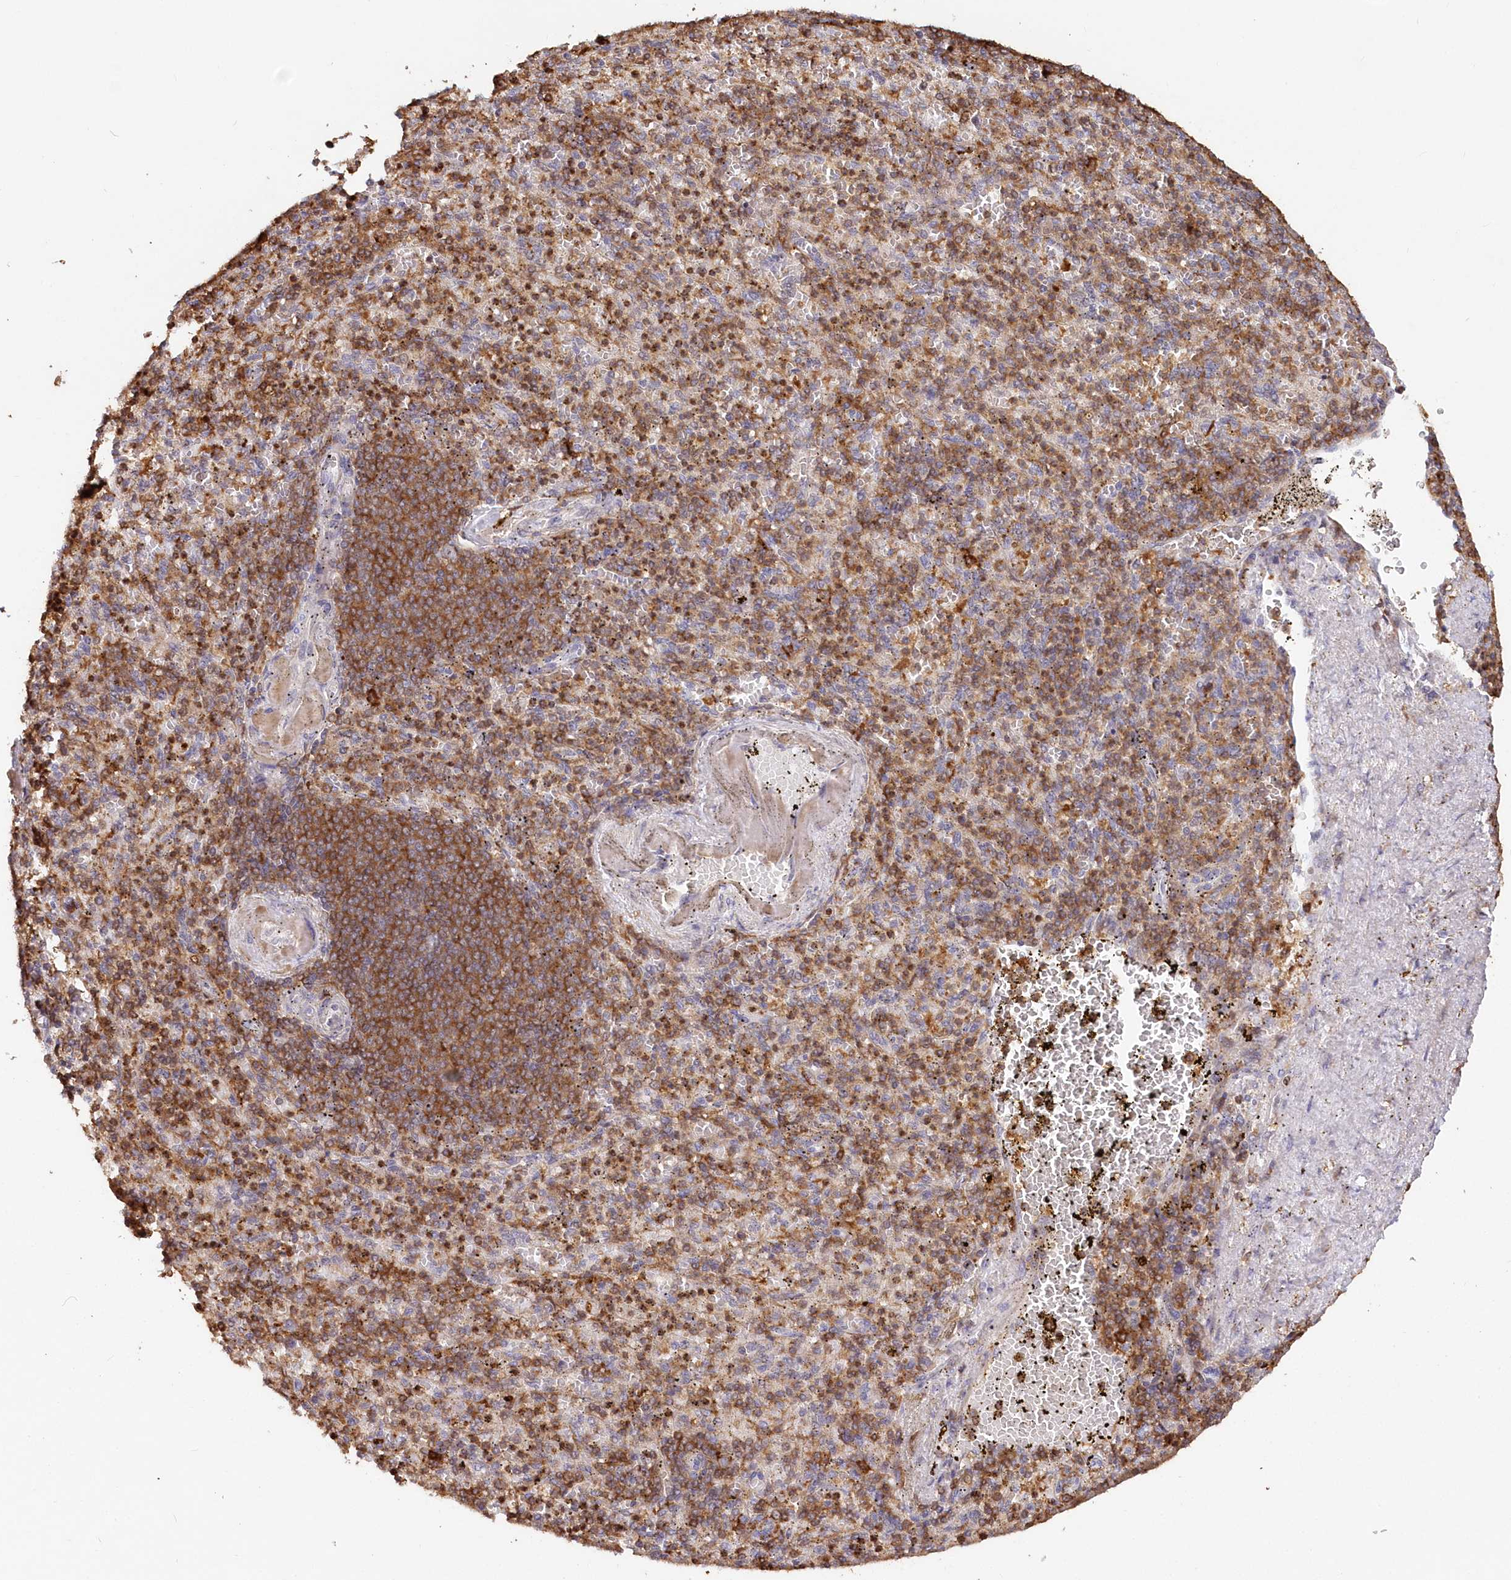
{"staining": {"intensity": "moderate", "quantity": "25%-75%", "location": "cytoplasmic/membranous"}, "tissue": "spleen", "cell_type": "Cells in red pulp", "image_type": "normal", "snomed": [{"axis": "morphology", "description": "Normal tissue, NOS"}, {"axis": "topography", "description": "Spleen"}], "caption": "Benign spleen demonstrates moderate cytoplasmic/membranous staining in about 25%-75% of cells in red pulp, visualized by immunohistochemistry.", "gene": "SNED1", "patient": {"sex": "female", "age": 74}}